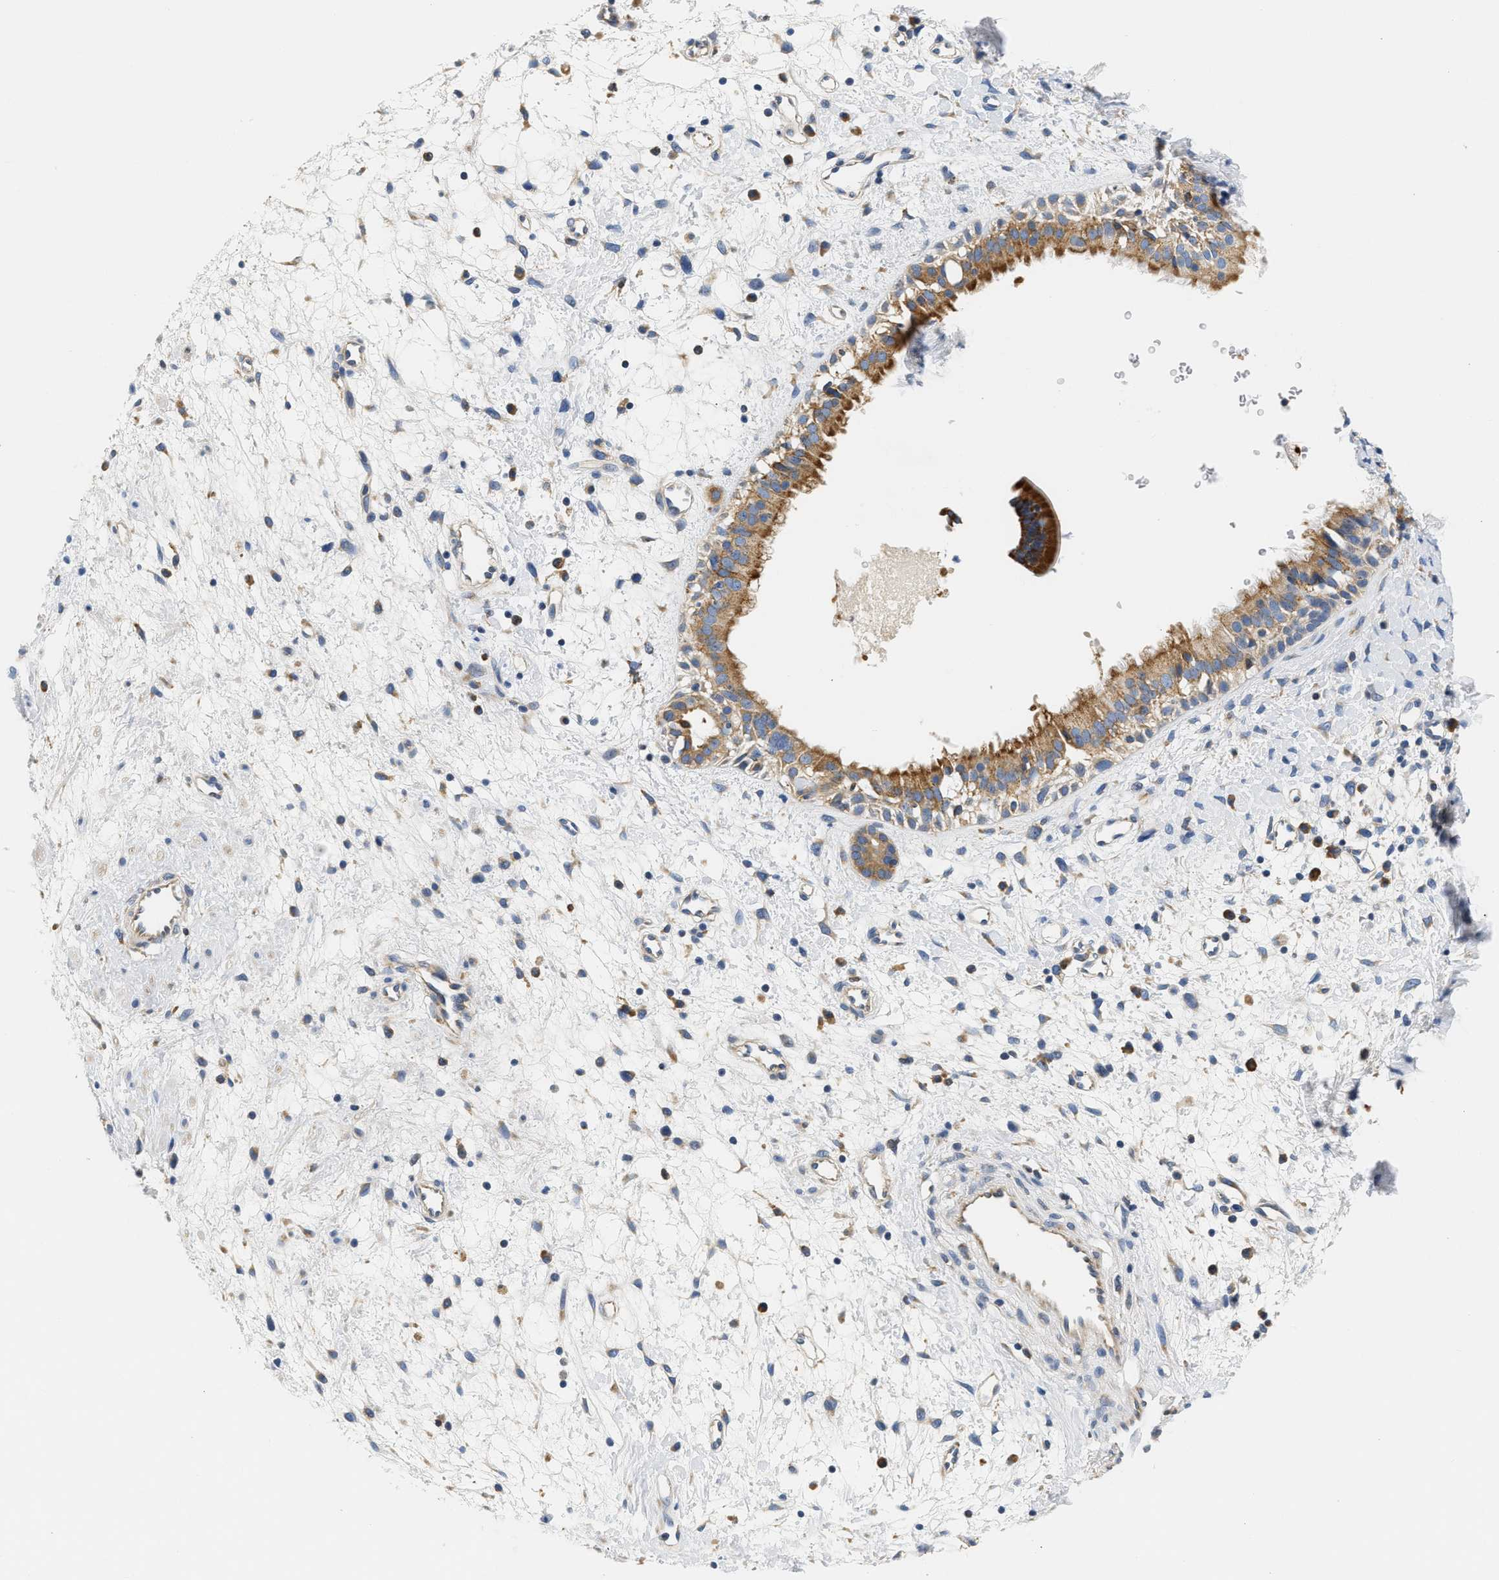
{"staining": {"intensity": "moderate", "quantity": ">75%", "location": "cytoplasmic/membranous"}, "tissue": "nasopharynx", "cell_type": "Respiratory epithelial cells", "image_type": "normal", "snomed": [{"axis": "morphology", "description": "Normal tissue, NOS"}, {"axis": "topography", "description": "Nasopharynx"}], "caption": "Immunohistochemistry (IHC) histopathology image of unremarkable human nasopharynx stained for a protein (brown), which demonstrates medium levels of moderate cytoplasmic/membranous staining in approximately >75% of respiratory epithelial cells.", "gene": "HDHD3", "patient": {"sex": "male", "age": 22}}